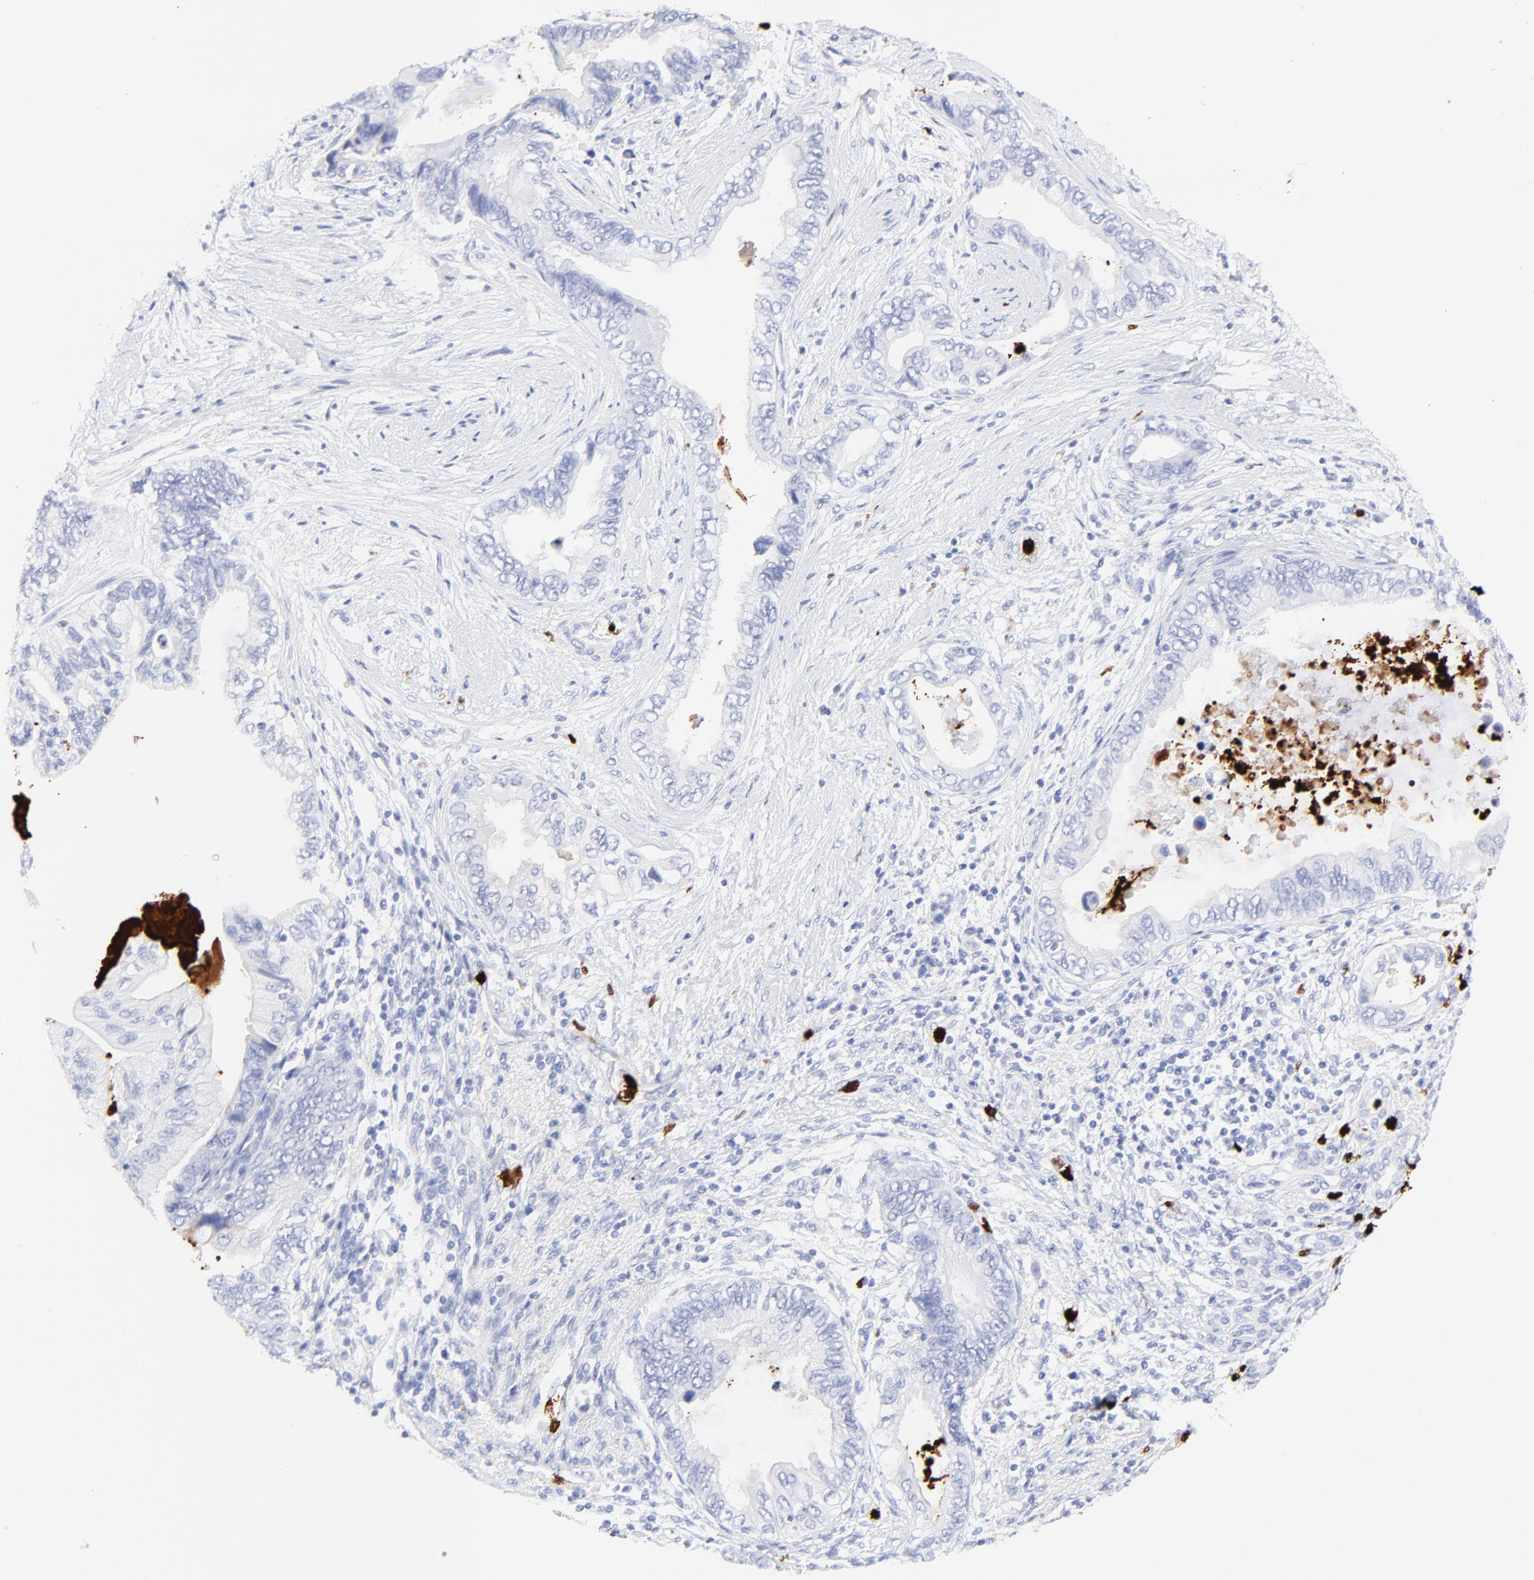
{"staining": {"intensity": "negative", "quantity": "none", "location": "none"}, "tissue": "pancreatic cancer", "cell_type": "Tumor cells", "image_type": "cancer", "snomed": [{"axis": "morphology", "description": "Adenocarcinoma, NOS"}, {"axis": "topography", "description": "Pancreas"}], "caption": "An immunohistochemistry image of adenocarcinoma (pancreatic) is shown. There is no staining in tumor cells of adenocarcinoma (pancreatic).", "gene": "S100A12", "patient": {"sex": "female", "age": 66}}